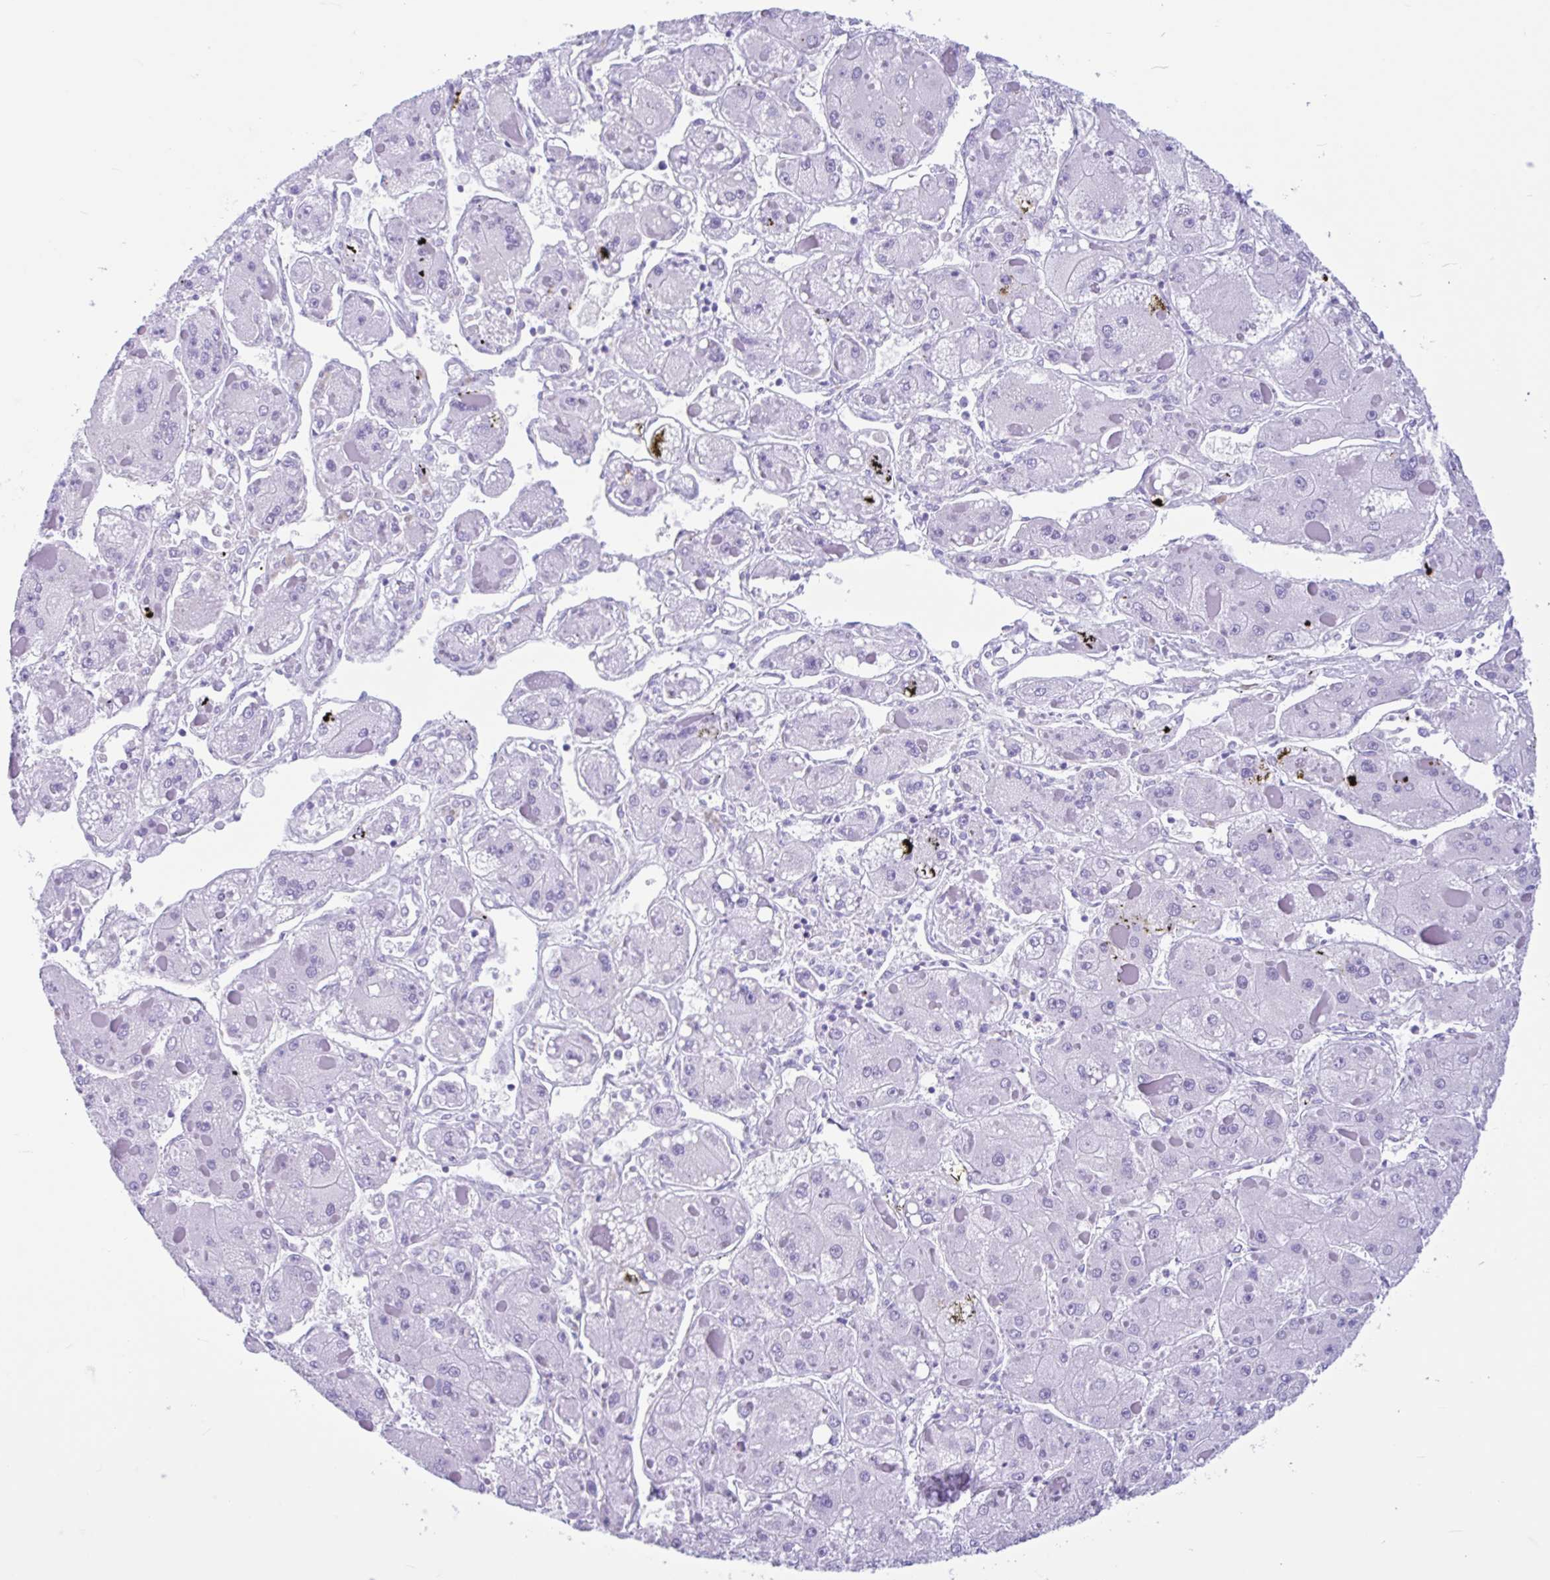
{"staining": {"intensity": "negative", "quantity": "none", "location": "none"}, "tissue": "liver cancer", "cell_type": "Tumor cells", "image_type": "cancer", "snomed": [{"axis": "morphology", "description": "Carcinoma, Hepatocellular, NOS"}, {"axis": "topography", "description": "Liver"}], "caption": "The photomicrograph demonstrates no staining of tumor cells in liver cancer (hepatocellular carcinoma). (DAB (3,3'-diaminobenzidine) IHC, high magnification).", "gene": "IAPP", "patient": {"sex": "female", "age": 73}}